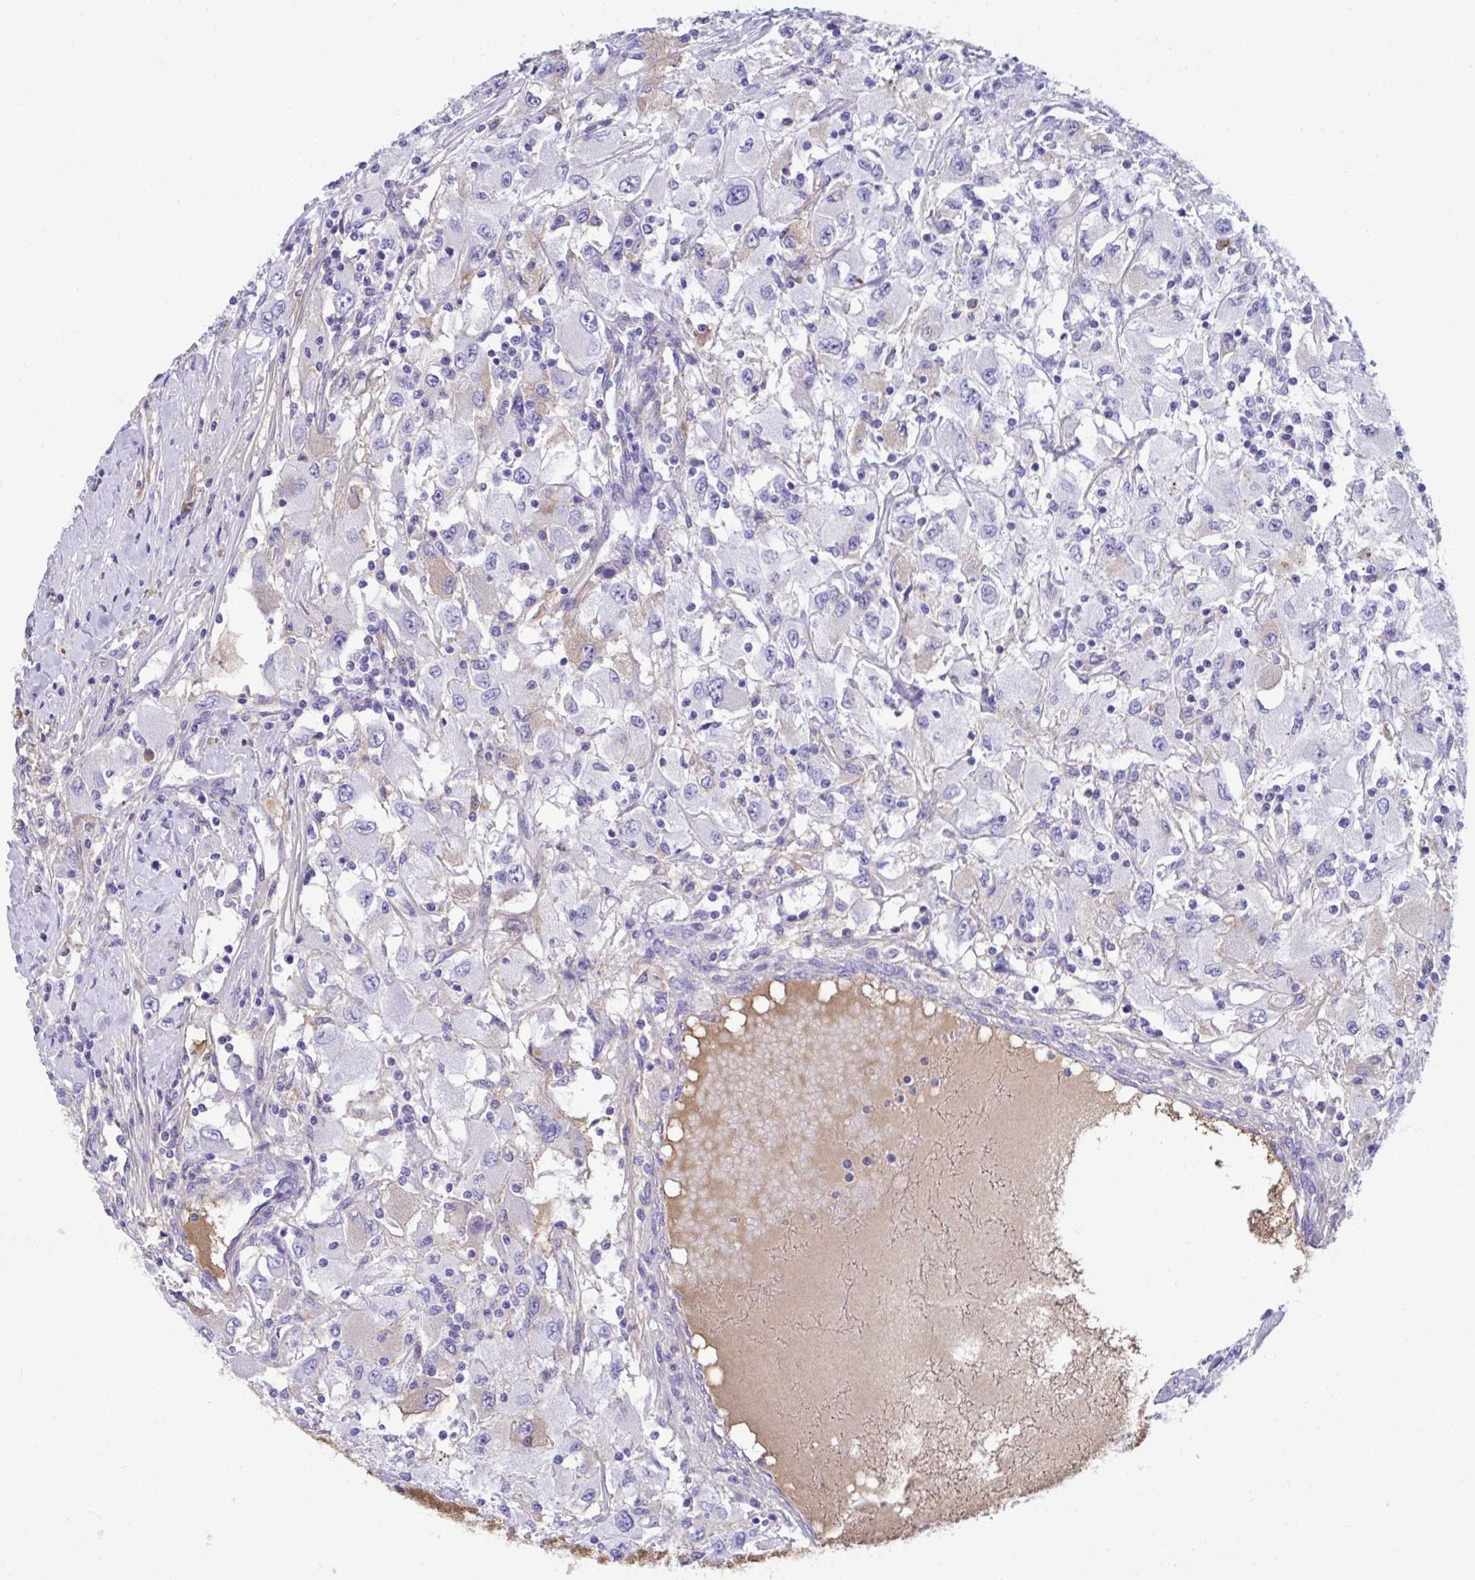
{"staining": {"intensity": "negative", "quantity": "none", "location": "none"}, "tissue": "renal cancer", "cell_type": "Tumor cells", "image_type": "cancer", "snomed": [{"axis": "morphology", "description": "Adenocarcinoma, NOS"}, {"axis": "topography", "description": "Kidney"}], "caption": "This photomicrograph is of renal cancer (adenocarcinoma) stained with immunohistochemistry (IHC) to label a protein in brown with the nuclei are counter-stained blue. There is no positivity in tumor cells.", "gene": "SMIM9", "patient": {"sex": "female", "age": 67}}